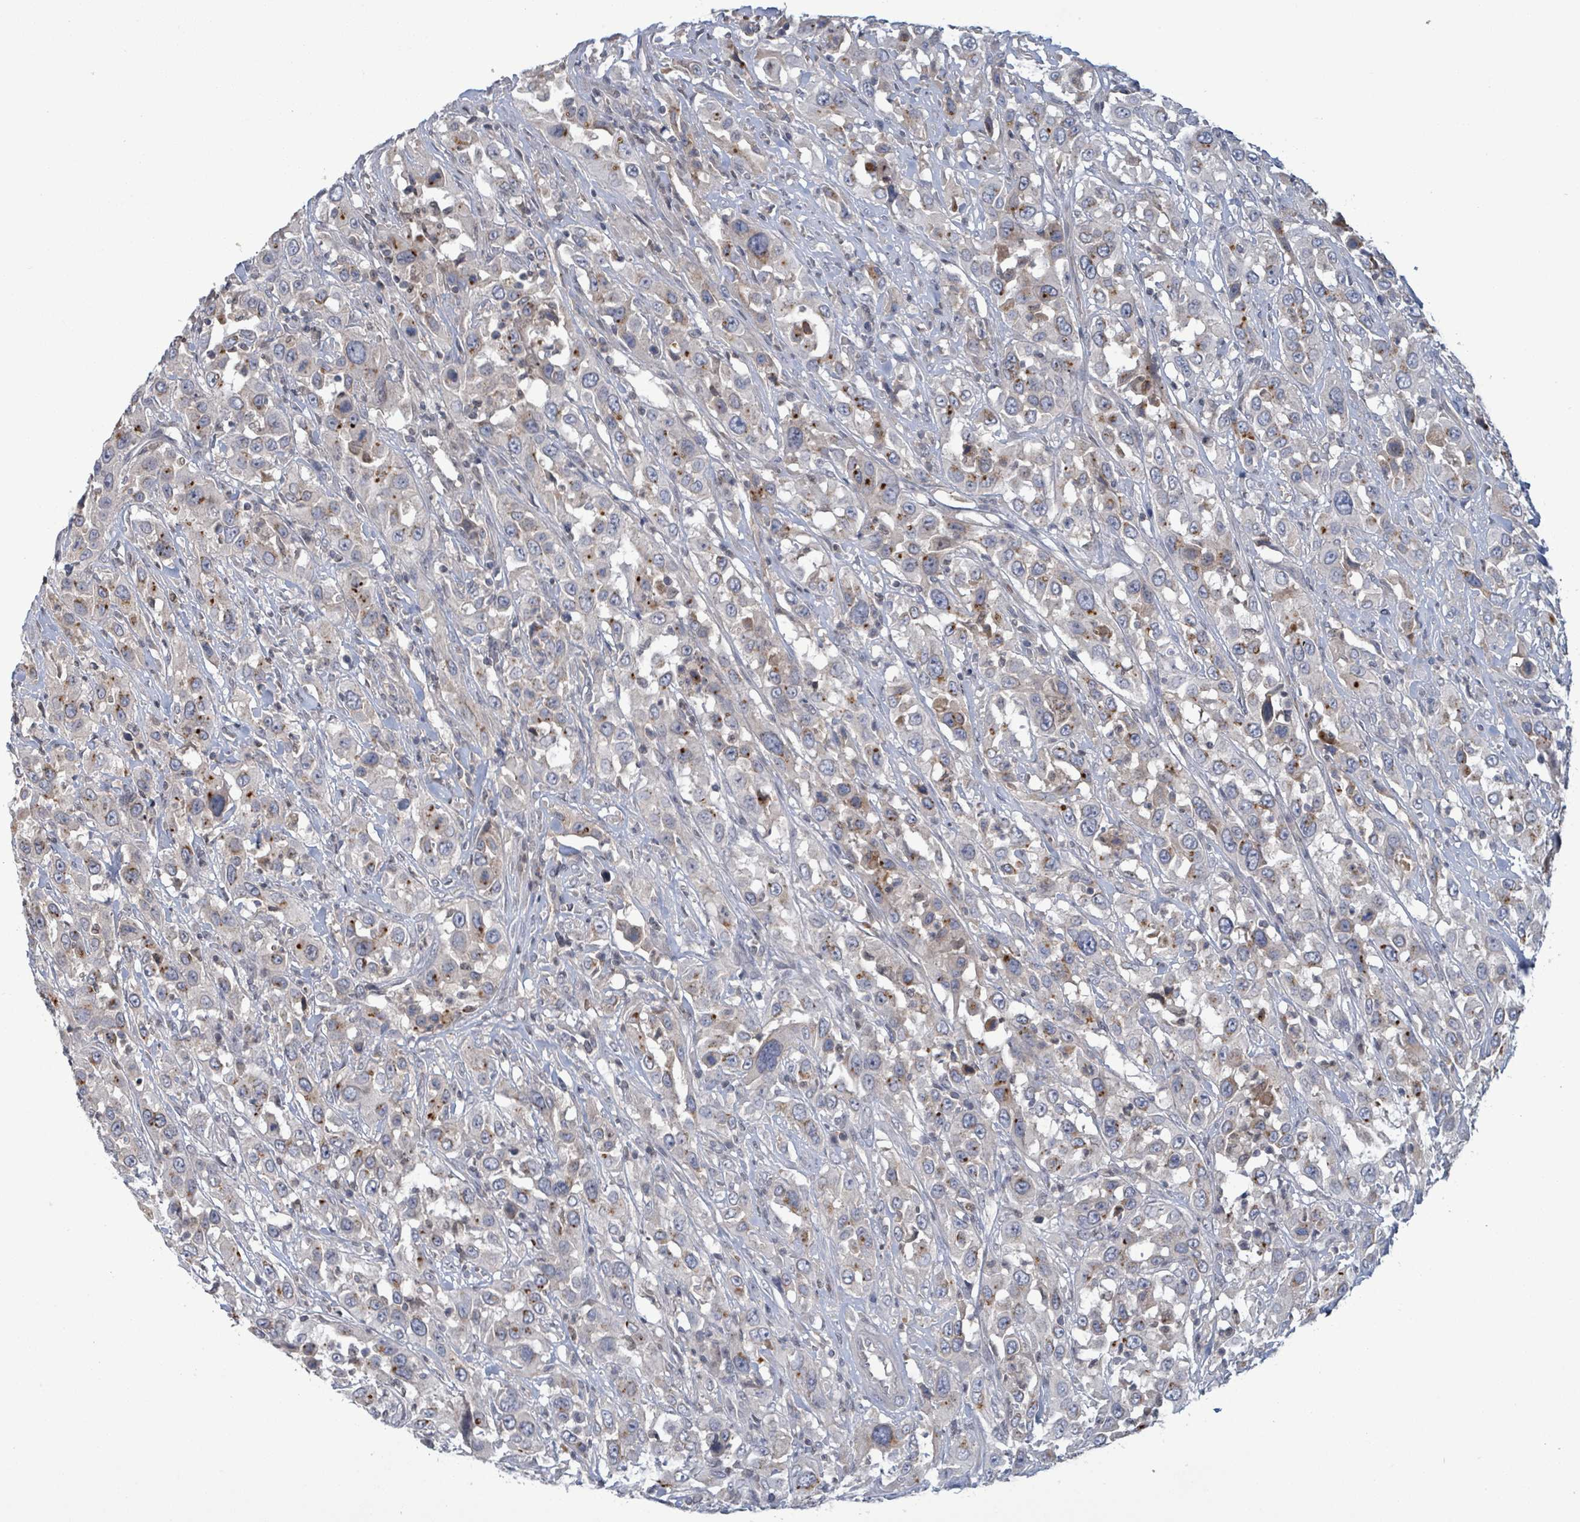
{"staining": {"intensity": "moderate", "quantity": "<25%", "location": "cytoplasmic/membranous"}, "tissue": "urothelial cancer", "cell_type": "Tumor cells", "image_type": "cancer", "snomed": [{"axis": "morphology", "description": "Urothelial carcinoma, High grade"}, {"axis": "topography", "description": "Urinary bladder"}], "caption": "Protein expression analysis of human urothelial cancer reveals moderate cytoplasmic/membranous staining in approximately <25% of tumor cells.", "gene": "GRM8", "patient": {"sex": "male", "age": 61}}